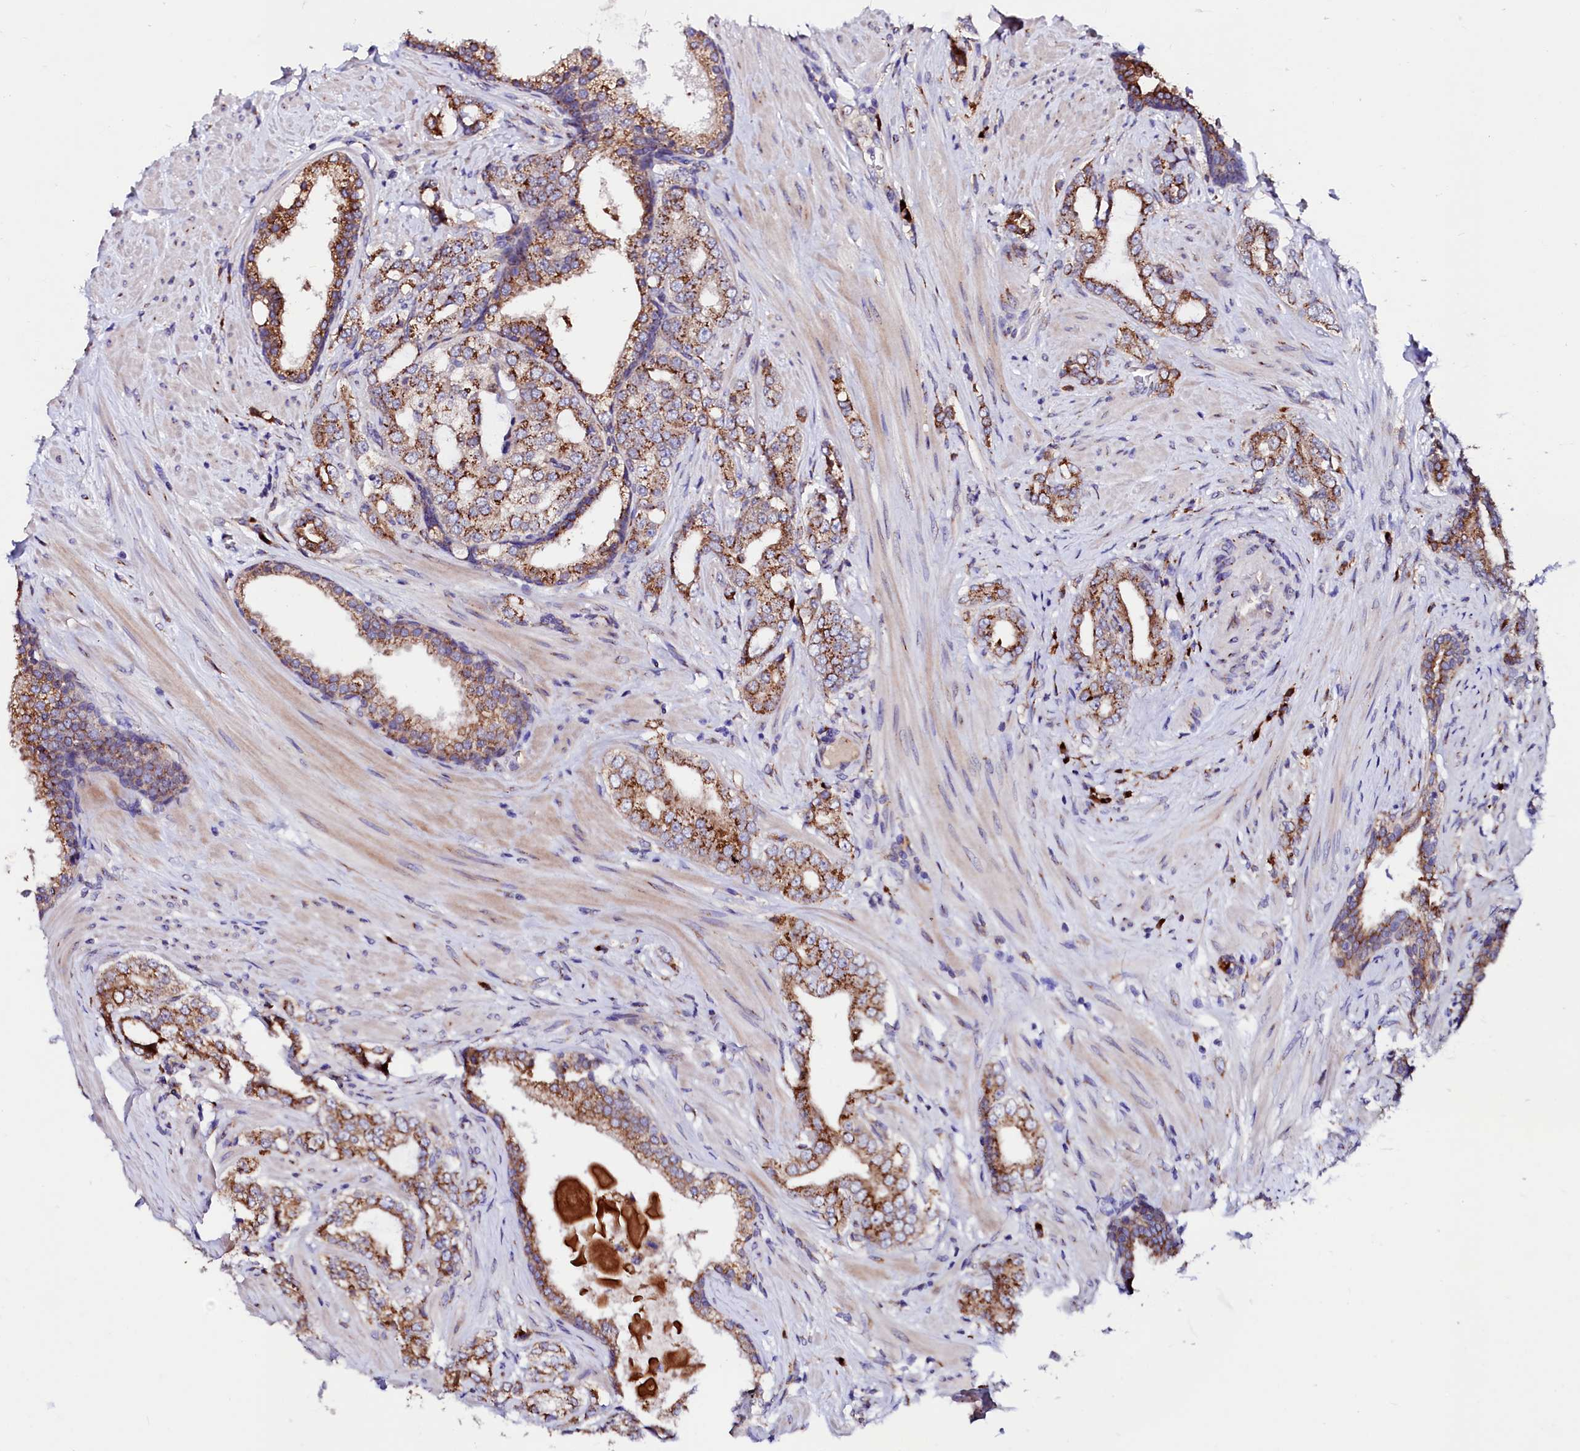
{"staining": {"intensity": "strong", "quantity": "25%-75%", "location": "cytoplasmic/membranous"}, "tissue": "prostate cancer", "cell_type": "Tumor cells", "image_type": "cancer", "snomed": [{"axis": "morphology", "description": "Adenocarcinoma, High grade"}, {"axis": "topography", "description": "Prostate"}], "caption": "Protein expression analysis of adenocarcinoma (high-grade) (prostate) demonstrates strong cytoplasmic/membranous expression in approximately 25%-75% of tumor cells.", "gene": "LMAN1", "patient": {"sex": "male", "age": 64}}